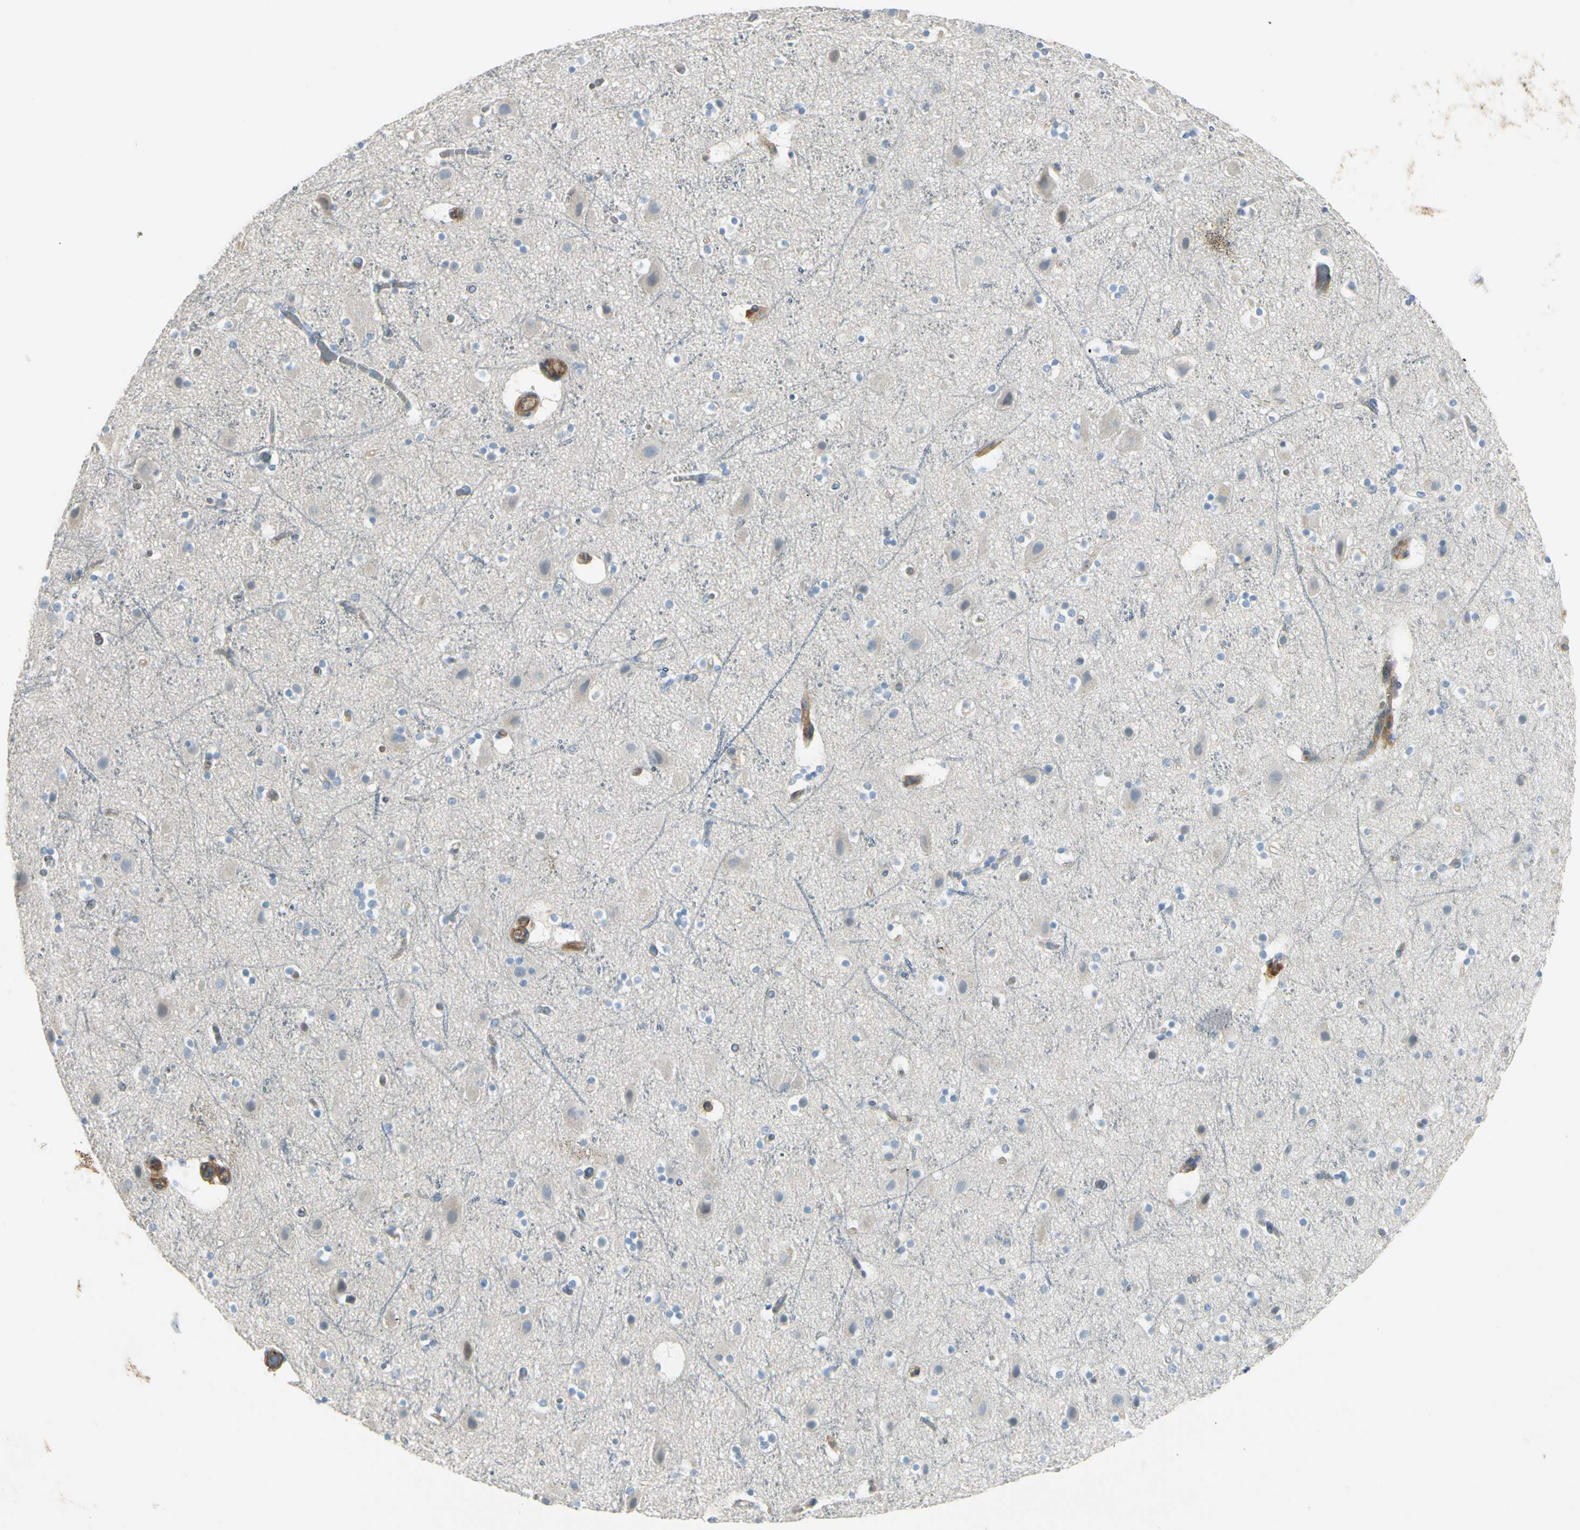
{"staining": {"intensity": "negative", "quantity": "none", "location": "none"}, "tissue": "cerebral cortex", "cell_type": "Endothelial cells", "image_type": "normal", "snomed": [{"axis": "morphology", "description": "Normal tissue, NOS"}, {"axis": "topography", "description": "Cerebral cortex"}], "caption": "A high-resolution image shows immunohistochemistry (IHC) staining of unremarkable cerebral cortex, which exhibits no significant expression in endothelial cells.", "gene": "ITGA3", "patient": {"sex": "male", "age": 45}}